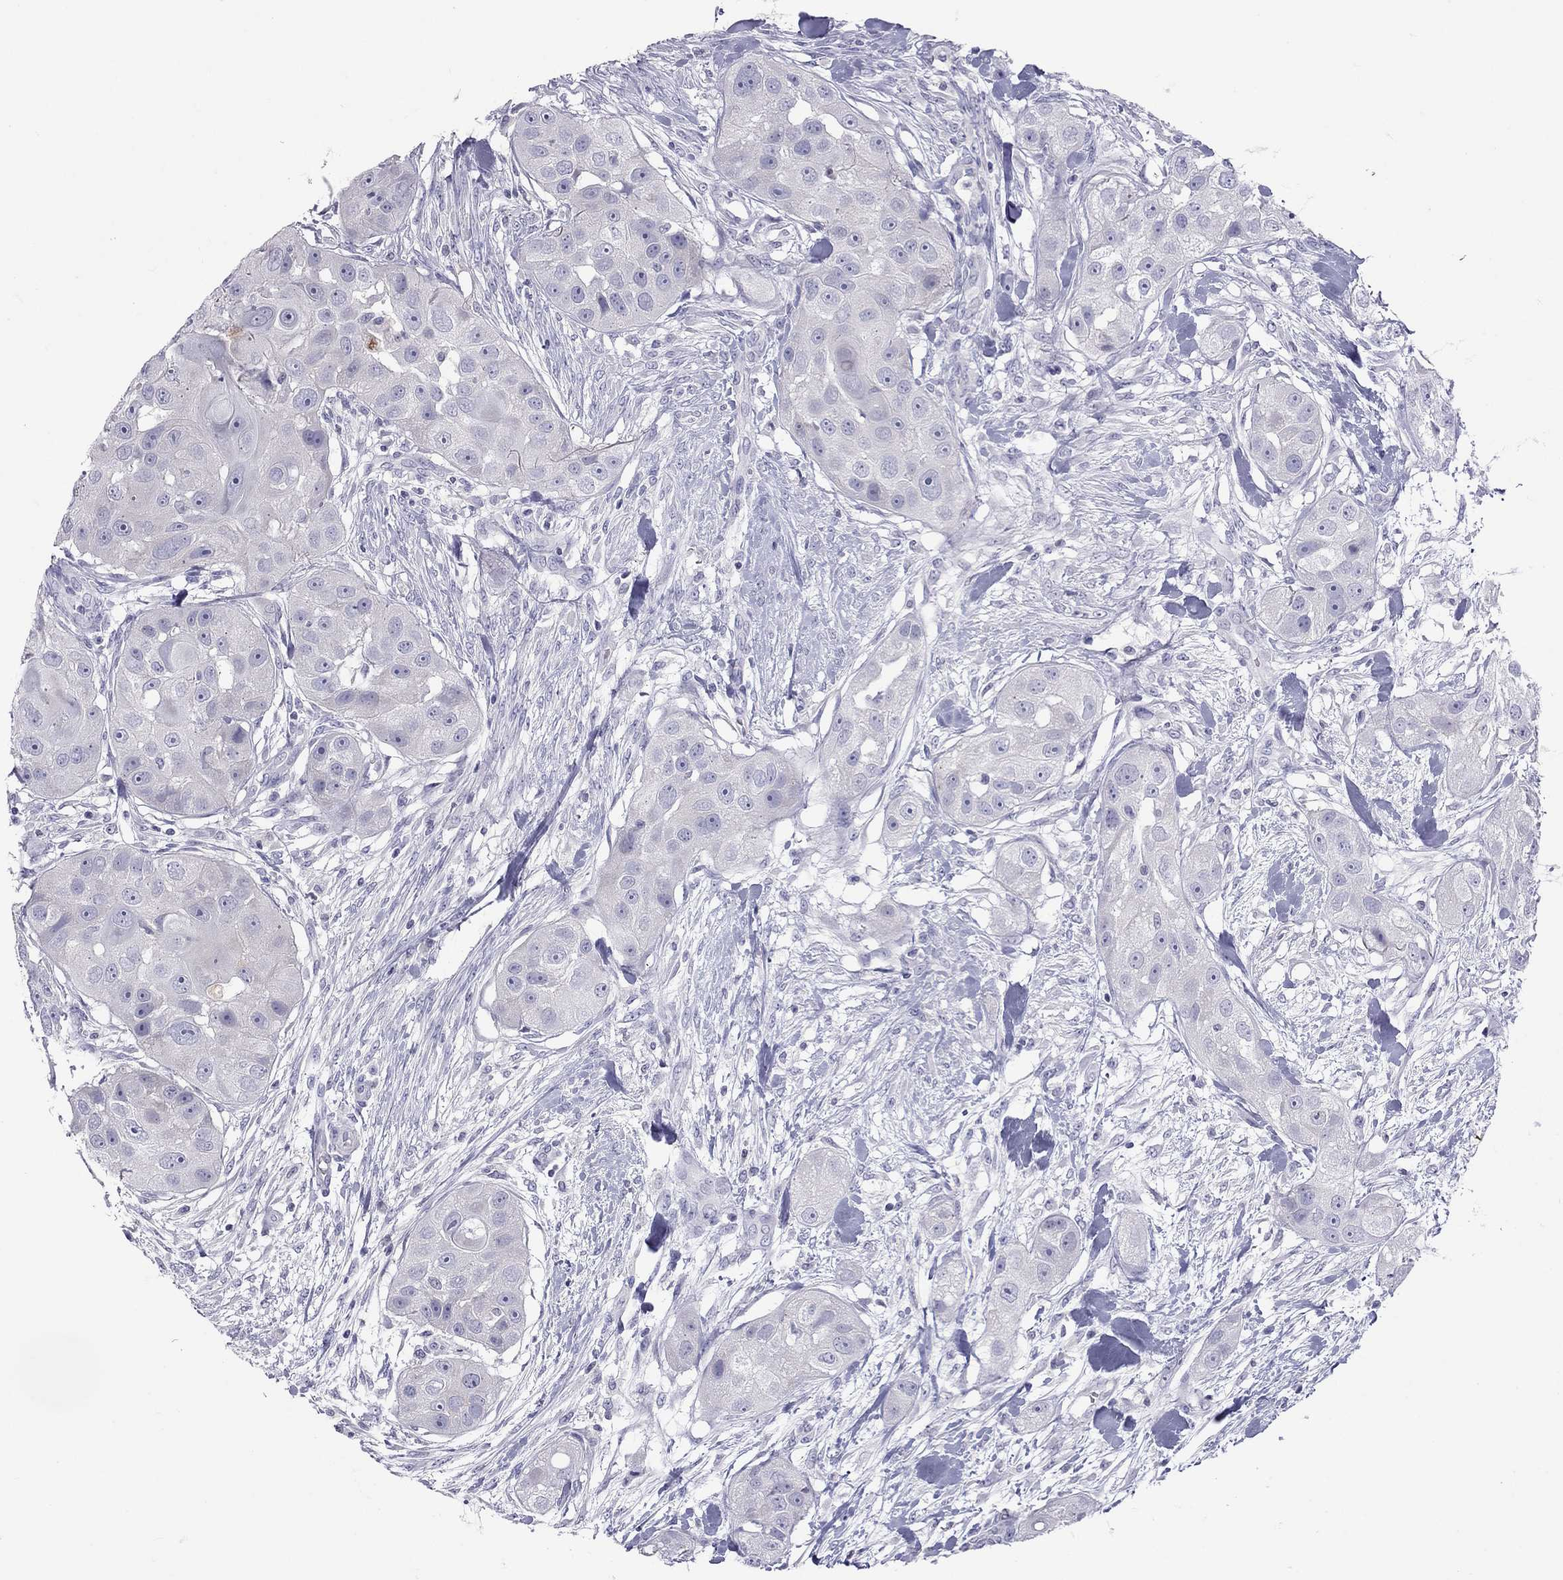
{"staining": {"intensity": "negative", "quantity": "none", "location": "none"}, "tissue": "head and neck cancer", "cell_type": "Tumor cells", "image_type": "cancer", "snomed": [{"axis": "morphology", "description": "Squamous cell carcinoma, NOS"}, {"axis": "topography", "description": "Head-Neck"}], "caption": "An immunohistochemistry image of head and neck cancer (squamous cell carcinoma) is shown. There is no staining in tumor cells of head and neck cancer (squamous cell carcinoma).", "gene": "MUC16", "patient": {"sex": "male", "age": 51}}